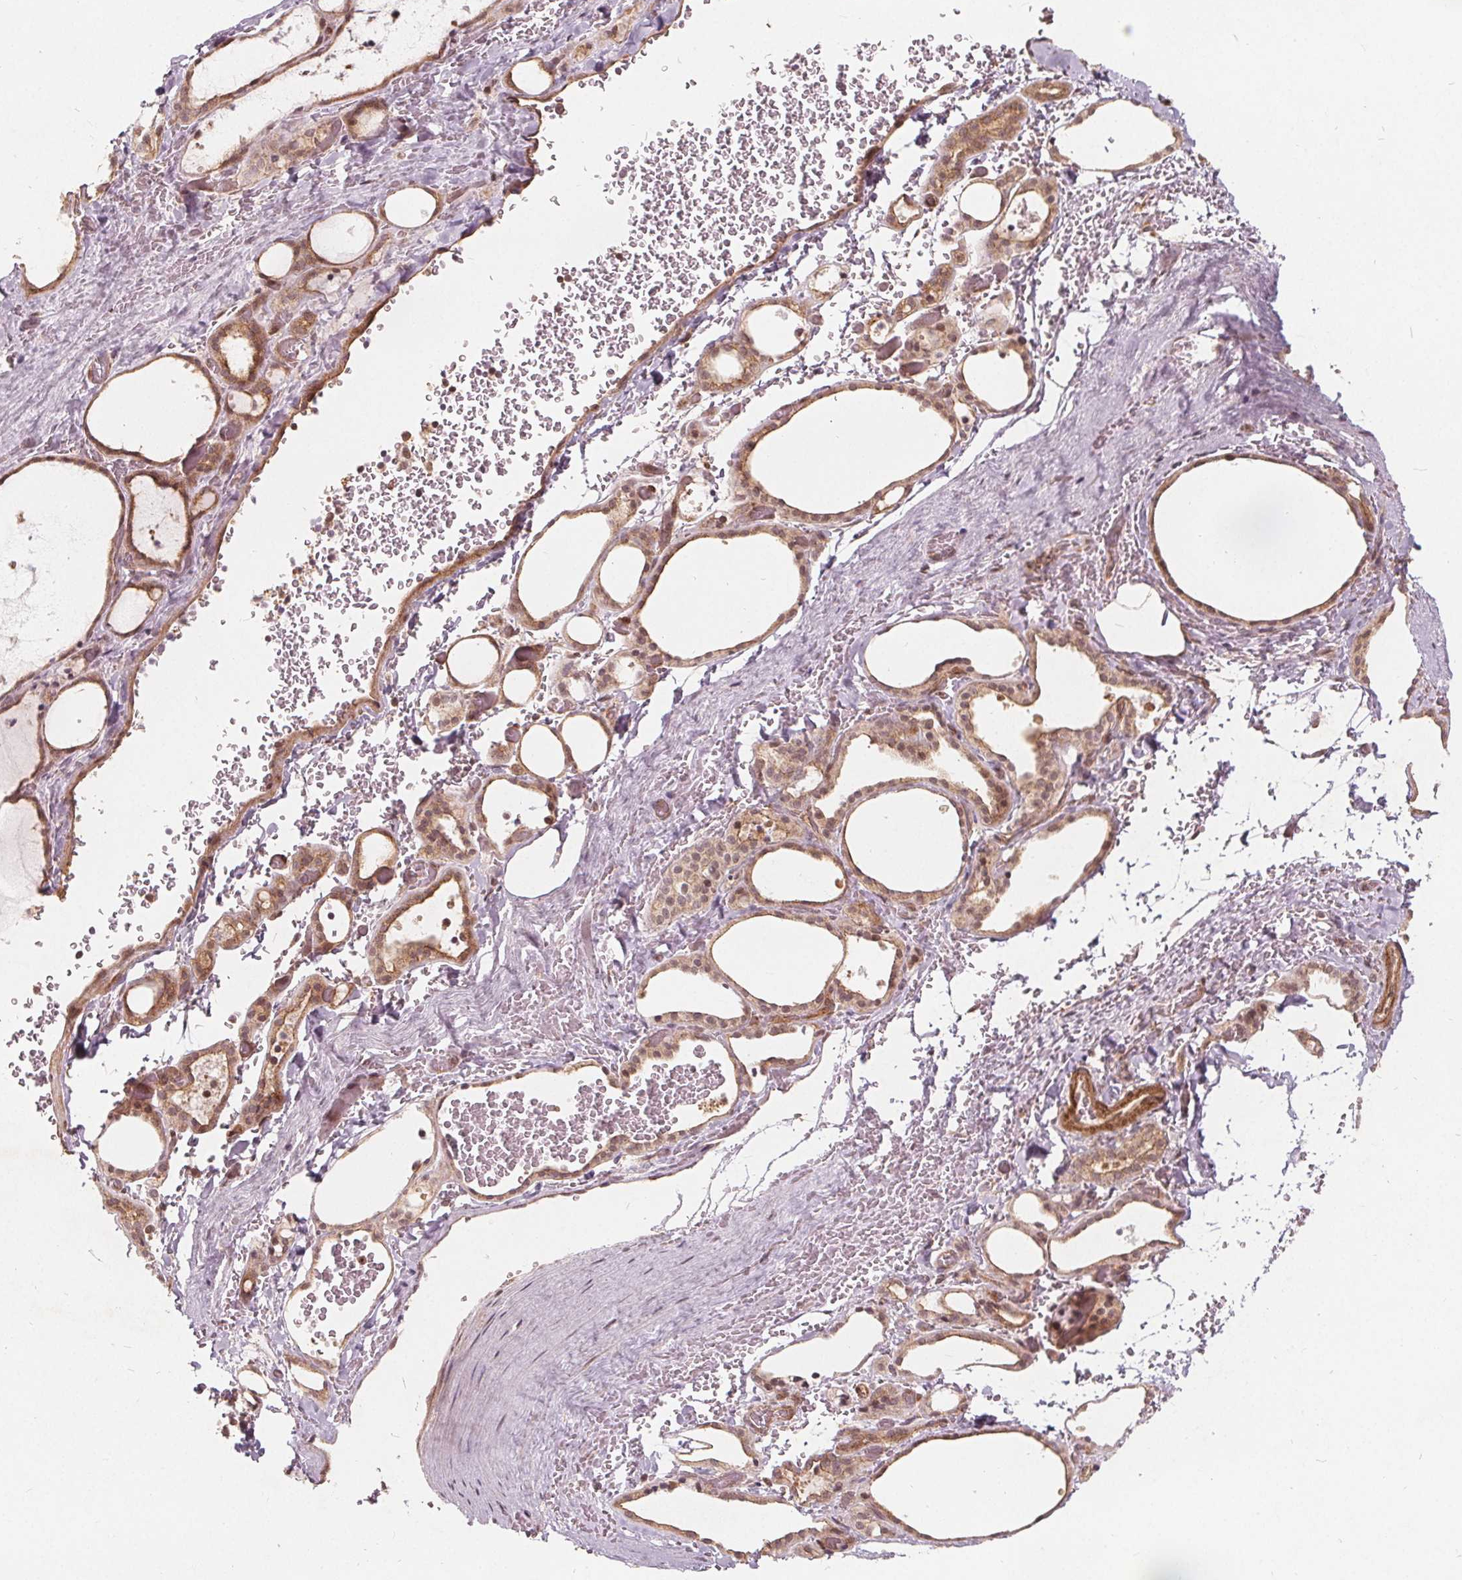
{"staining": {"intensity": "moderate", "quantity": ">75%", "location": "cytoplasmic/membranous,nuclear"}, "tissue": "thyroid gland", "cell_type": "Glandular cells", "image_type": "normal", "snomed": [{"axis": "morphology", "description": "Normal tissue, NOS"}, {"axis": "topography", "description": "Thyroid gland"}], "caption": "This is an image of IHC staining of benign thyroid gland, which shows moderate expression in the cytoplasmic/membranous,nuclear of glandular cells.", "gene": "PPP1CB", "patient": {"sex": "female", "age": 36}}